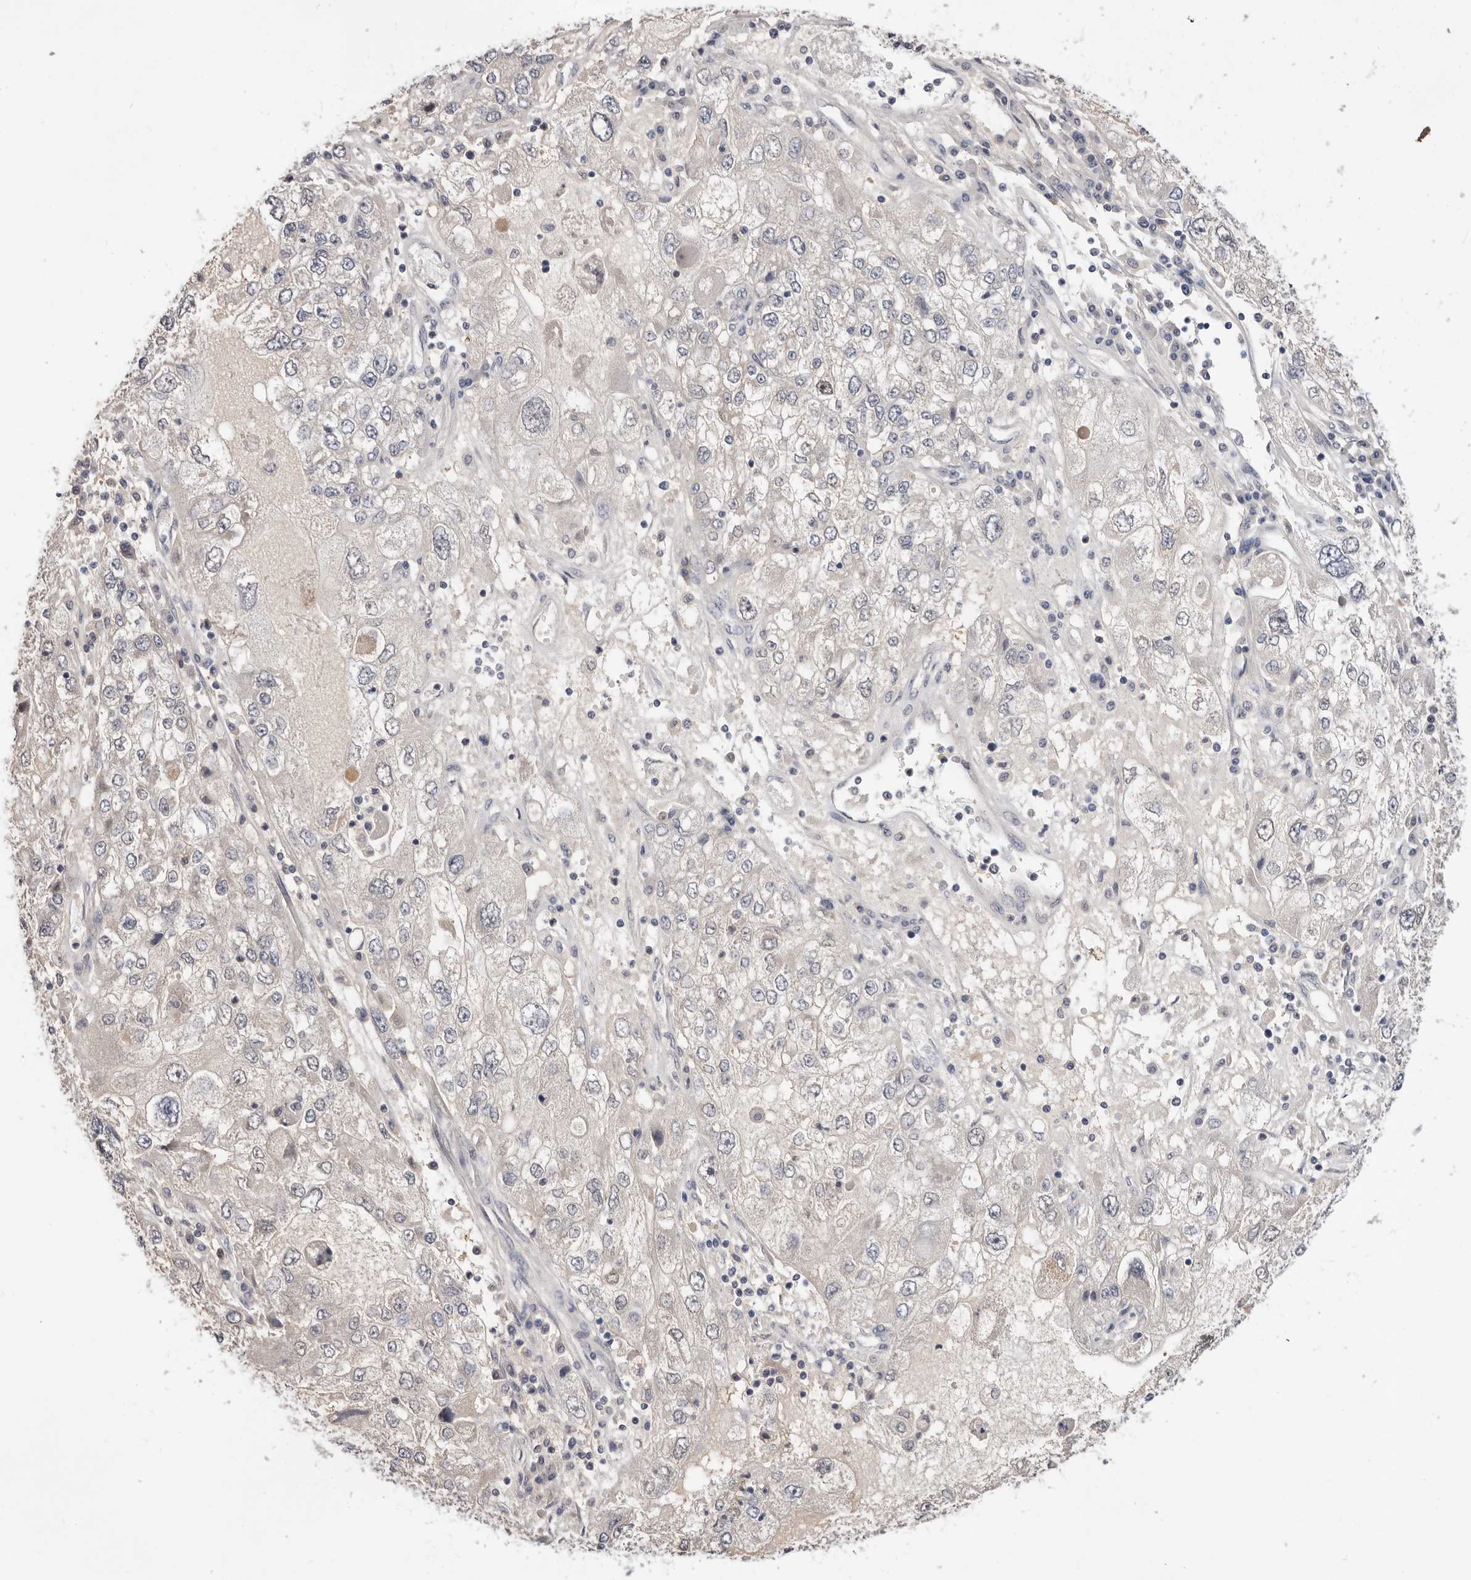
{"staining": {"intensity": "negative", "quantity": "none", "location": "none"}, "tissue": "endometrial cancer", "cell_type": "Tumor cells", "image_type": "cancer", "snomed": [{"axis": "morphology", "description": "Adenocarcinoma, NOS"}, {"axis": "topography", "description": "Endometrium"}], "caption": "Histopathology image shows no protein staining in tumor cells of endometrial cancer tissue.", "gene": "DOP1A", "patient": {"sex": "female", "age": 49}}